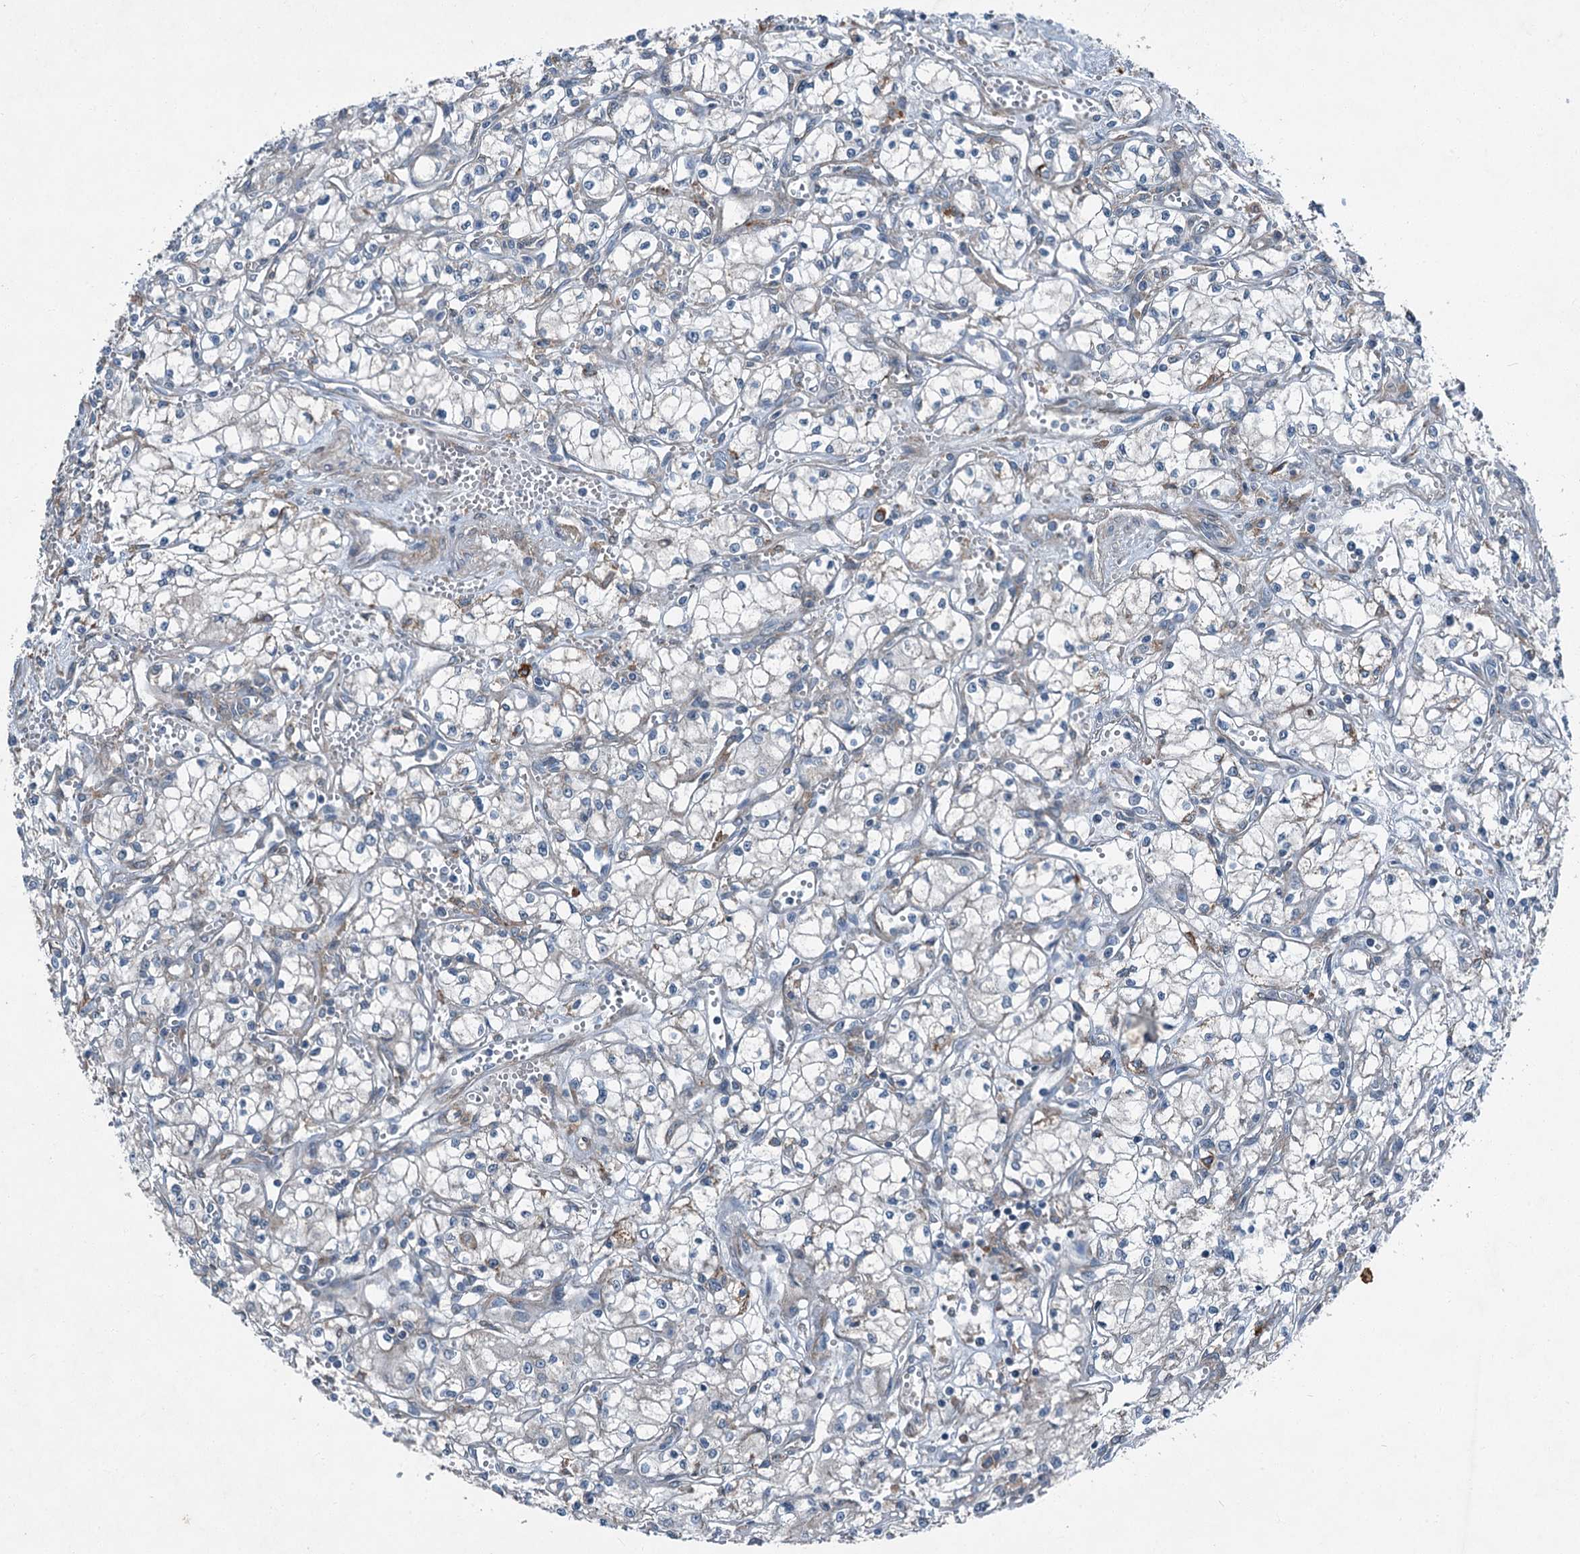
{"staining": {"intensity": "negative", "quantity": "none", "location": "none"}, "tissue": "renal cancer", "cell_type": "Tumor cells", "image_type": "cancer", "snomed": [{"axis": "morphology", "description": "Adenocarcinoma, NOS"}, {"axis": "topography", "description": "Kidney"}], "caption": "A micrograph of renal cancer (adenocarcinoma) stained for a protein reveals no brown staining in tumor cells. (DAB (3,3'-diaminobenzidine) immunohistochemistry, high magnification).", "gene": "AXL", "patient": {"sex": "male", "age": 59}}